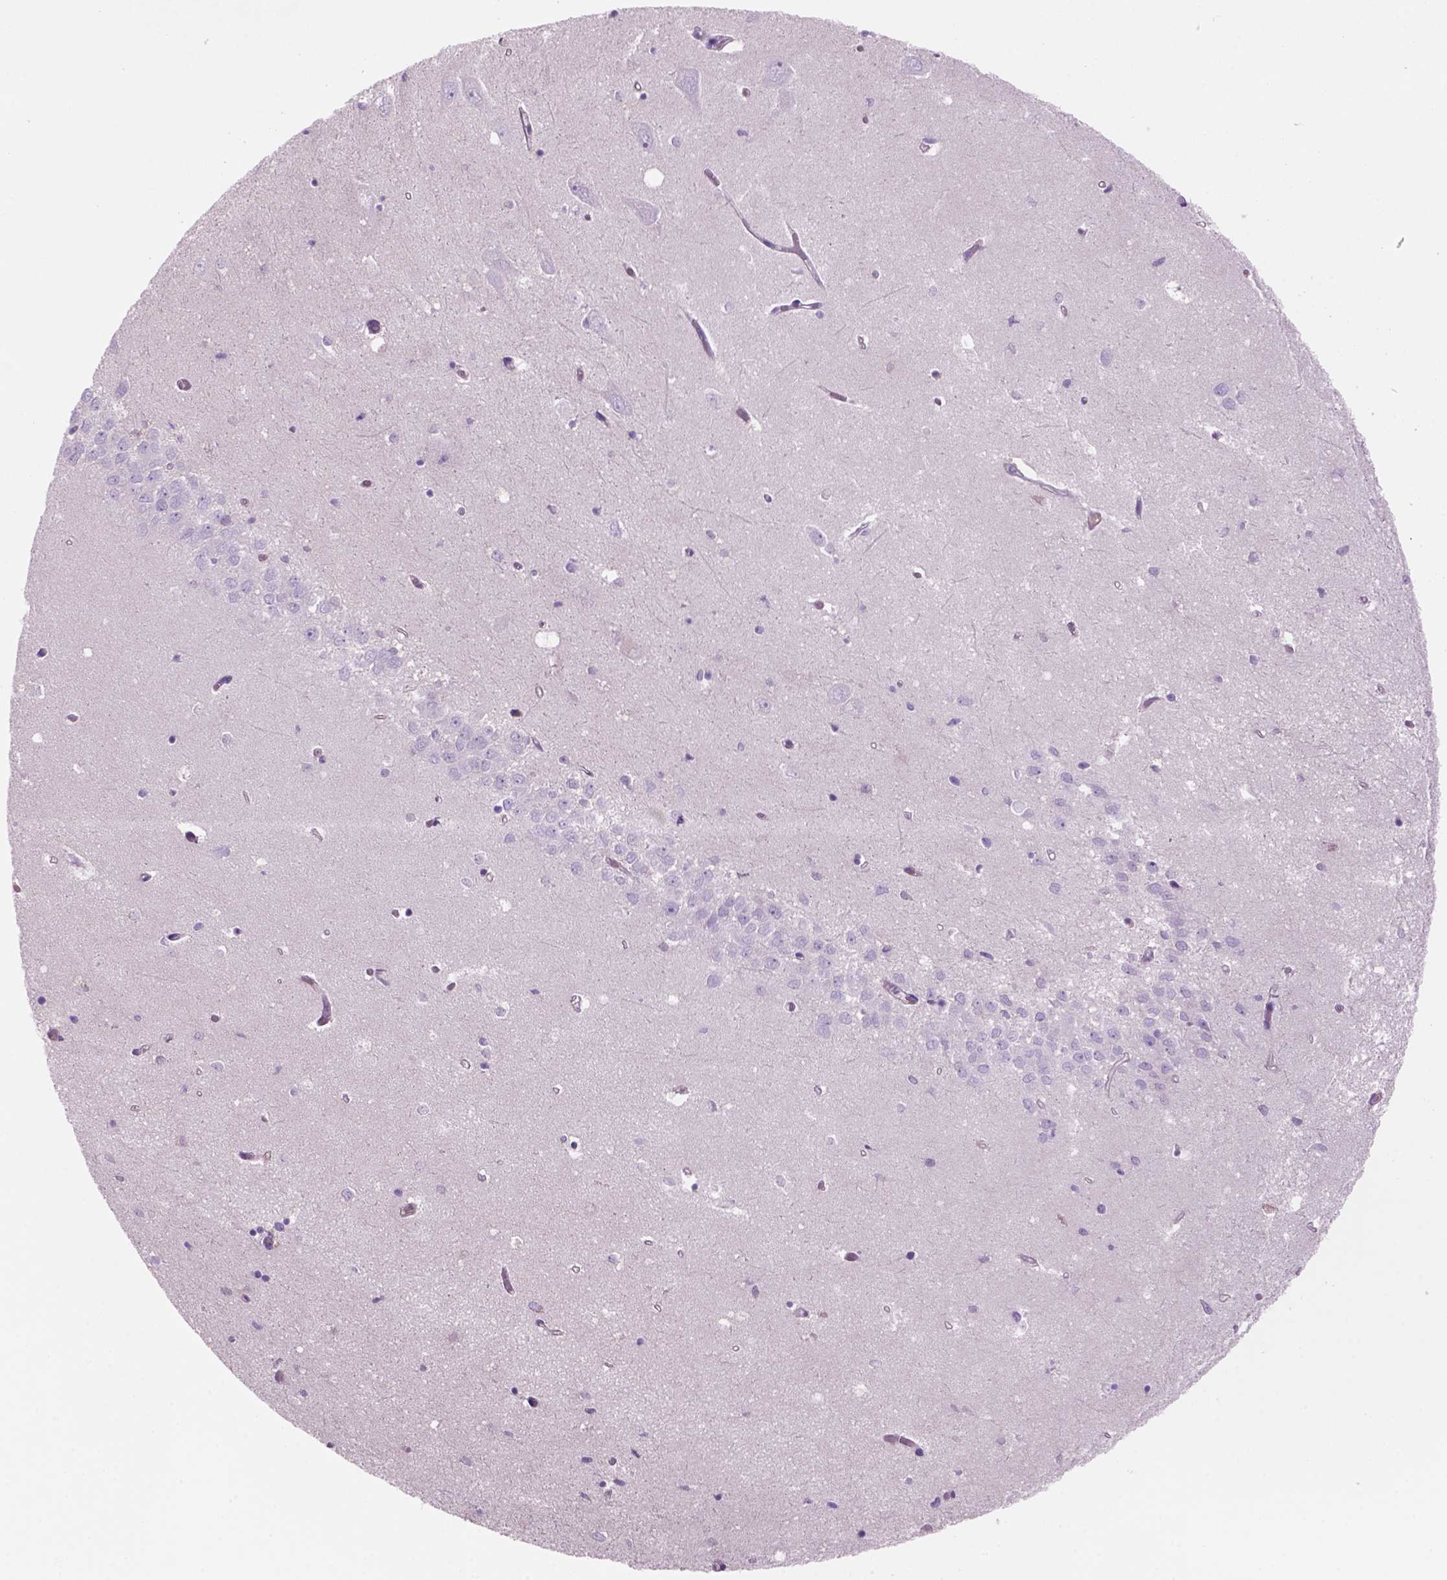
{"staining": {"intensity": "negative", "quantity": "none", "location": "none"}, "tissue": "hippocampus", "cell_type": "Glial cells", "image_type": "normal", "snomed": [{"axis": "morphology", "description": "Normal tissue, NOS"}, {"axis": "topography", "description": "Hippocampus"}], "caption": "An immunohistochemistry (IHC) micrograph of unremarkable hippocampus is shown. There is no staining in glial cells of hippocampus. (Stains: DAB immunohistochemistry (IHC) with hematoxylin counter stain, Microscopy: brightfield microscopy at high magnification).", "gene": "CD84", "patient": {"sex": "female", "age": 64}}